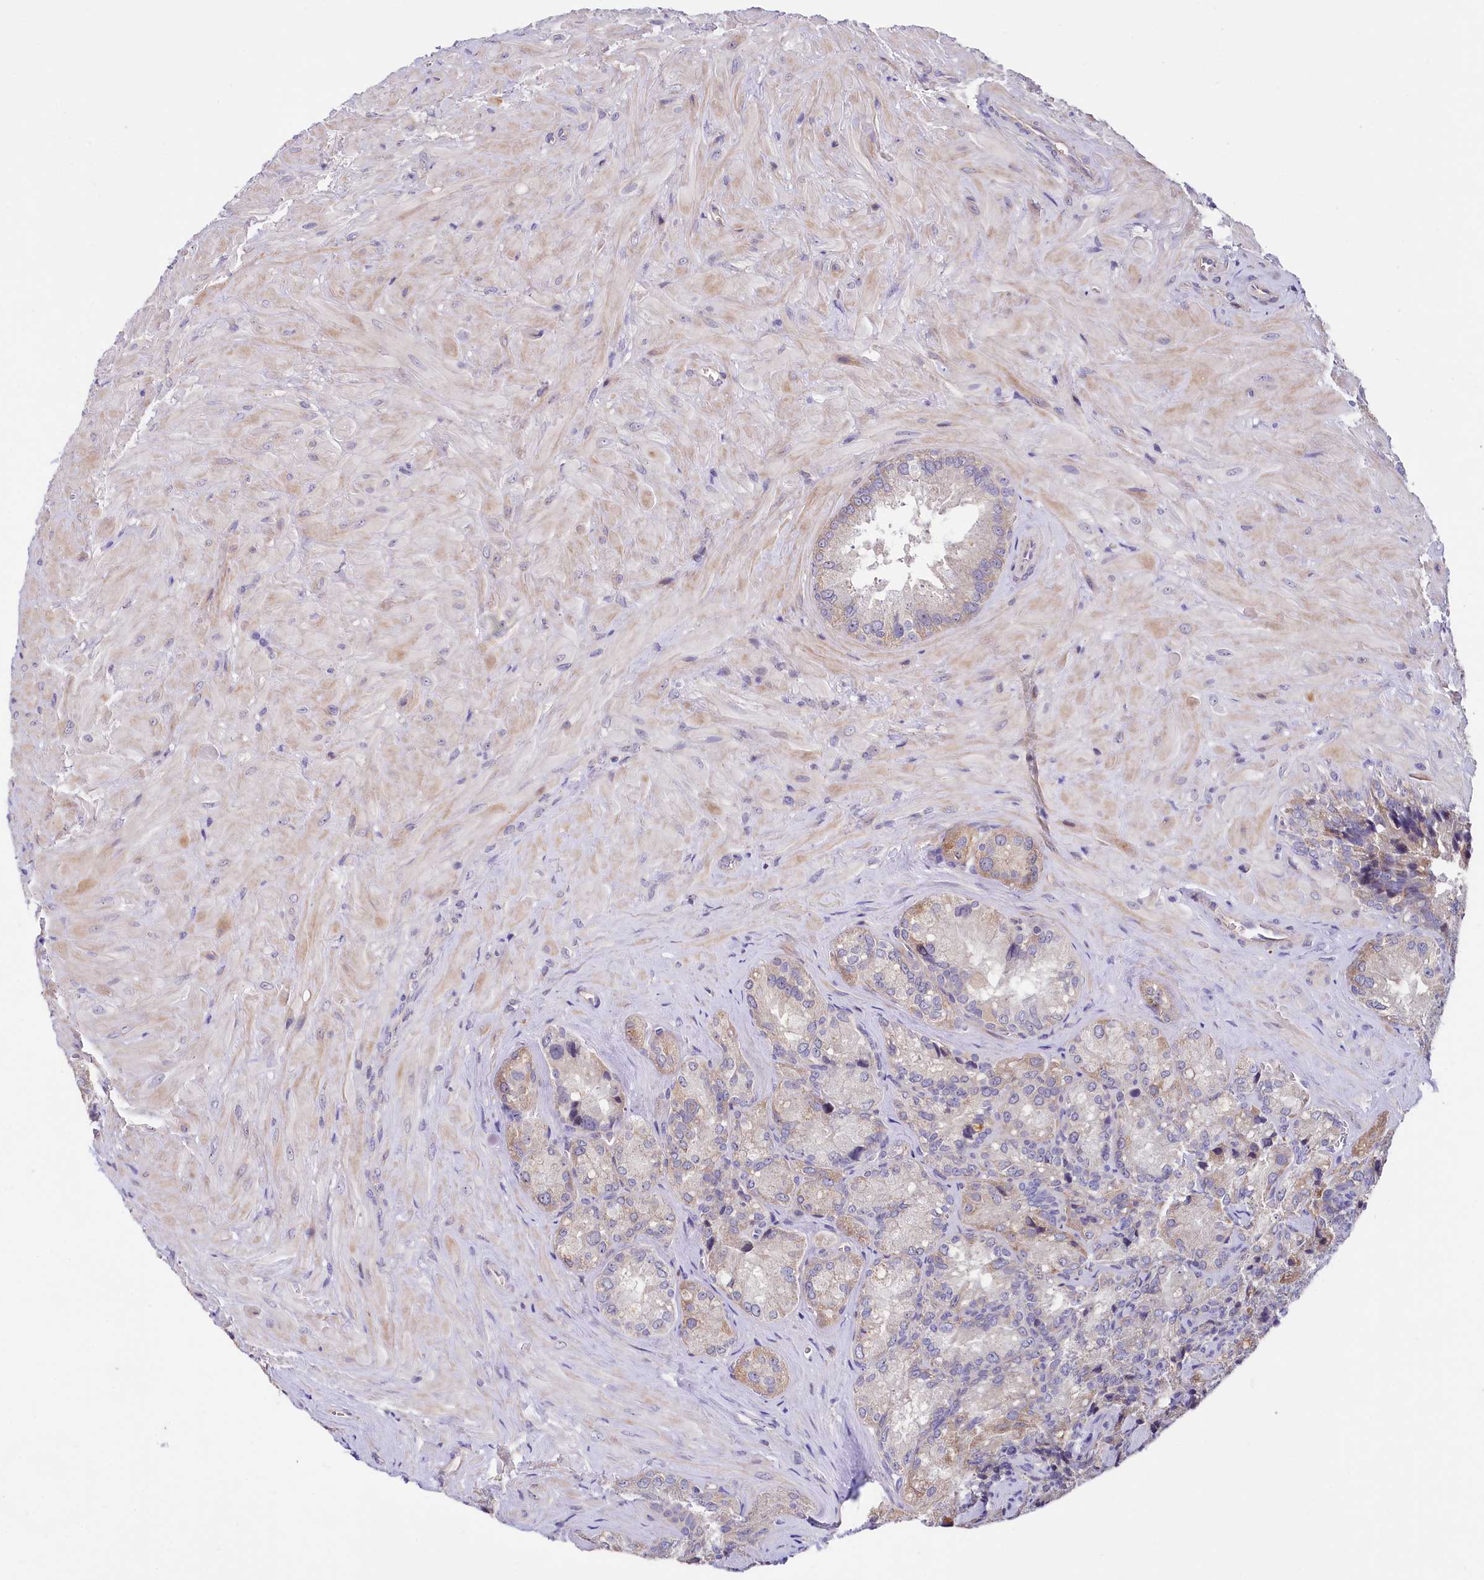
{"staining": {"intensity": "moderate", "quantity": "<25%", "location": "cytoplasmic/membranous"}, "tissue": "seminal vesicle", "cell_type": "Glandular cells", "image_type": "normal", "snomed": [{"axis": "morphology", "description": "Normal tissue, NOS"}, {"axis": "topography", "description": "Seminal veicle"}], "caption": "Moderate cytoplasmic/membranous protein staining is seen in approximately <25% of glandular cells in seminal vesicle.", "gene": "RPUSD3", "patient": {"sex": "male", "age": 62}}